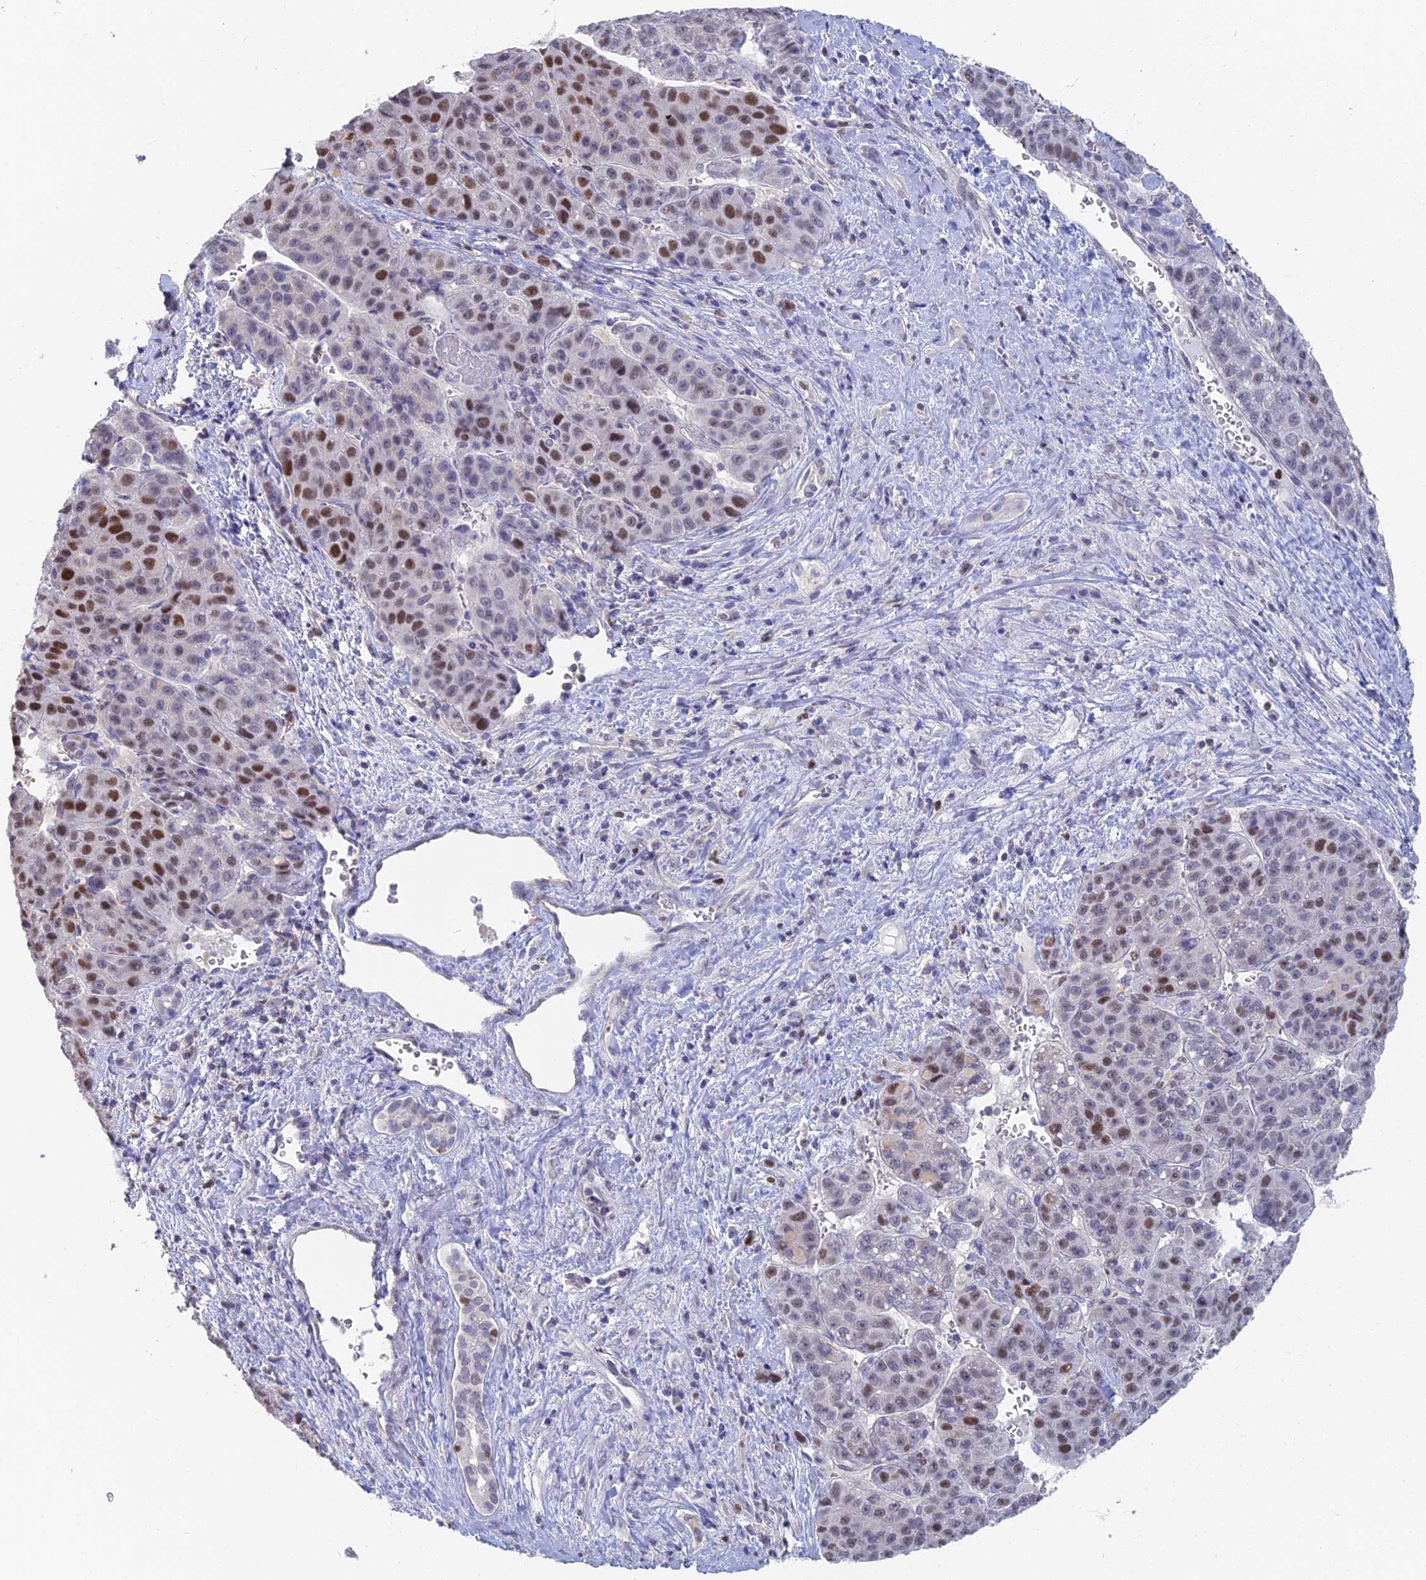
{"staining": {"intensity": "strong", "quantity": "25%-75%", "location": "nuclear"}, "tissue": "liver cancer", "cell_type": "Tumor cells", "image_type": "cancer", "snomed": [{"axis": "morphology", "description": "Carcinoma, Hepatocellular, NOS"}, {"axis": "topography", "description": "Liver"}], "caption": "Immunohistochemistry (DAB (3,3'-diaminobenzidine)) staining of liver cancer (hepatocellular carcinoma) reveals strong nuclear protein positivity in approximately 25%-75% of tumor cells.", "gene": "MCM2", "patient": {"sex": "female", "age": 53}}